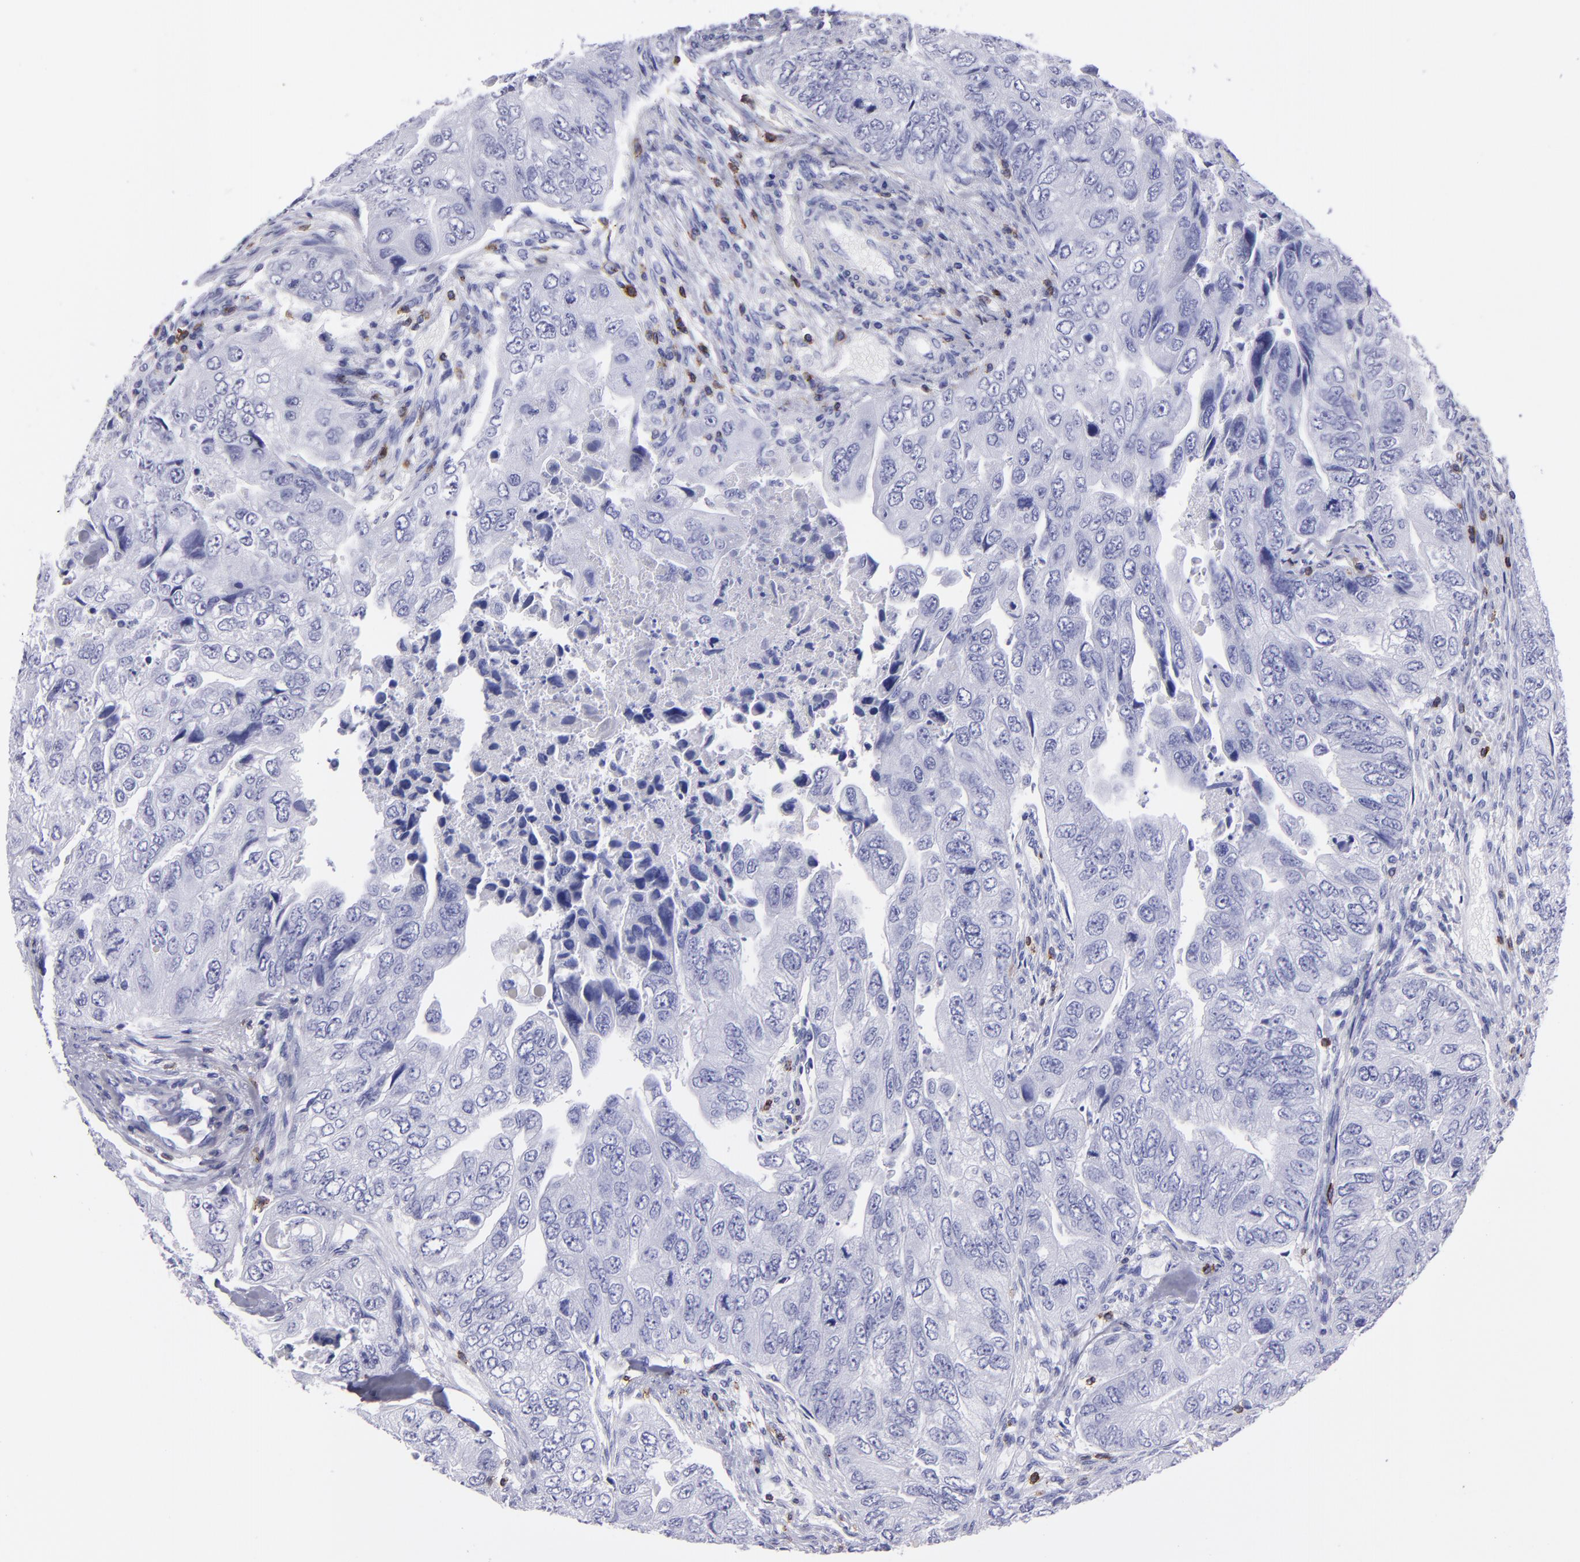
{"staining": {"intensity": "negative", "quantity": "none", "location": "none"}, "tissue": "colorectal cancer", "cell_type": "Tumor cells", "image_type": "cancer", "snomed": [{"axis": "morphology", "description": "Adenocarcinoma, NOS"}, {"axis": "topography", "description": "Colon"}], "caption": "A high-resolution histopathology image shows IHC staining of adenocarcinoma (colorectal), which reveals no significant expression in tumor cells. (Stains: DAB immunohistochemistry (IHC) with hematoxylin counter stain, Microscopy: brightfield microscopy at high magnification).", "gene": "CD6", "patient": {"sex": "female", "age": 11}}